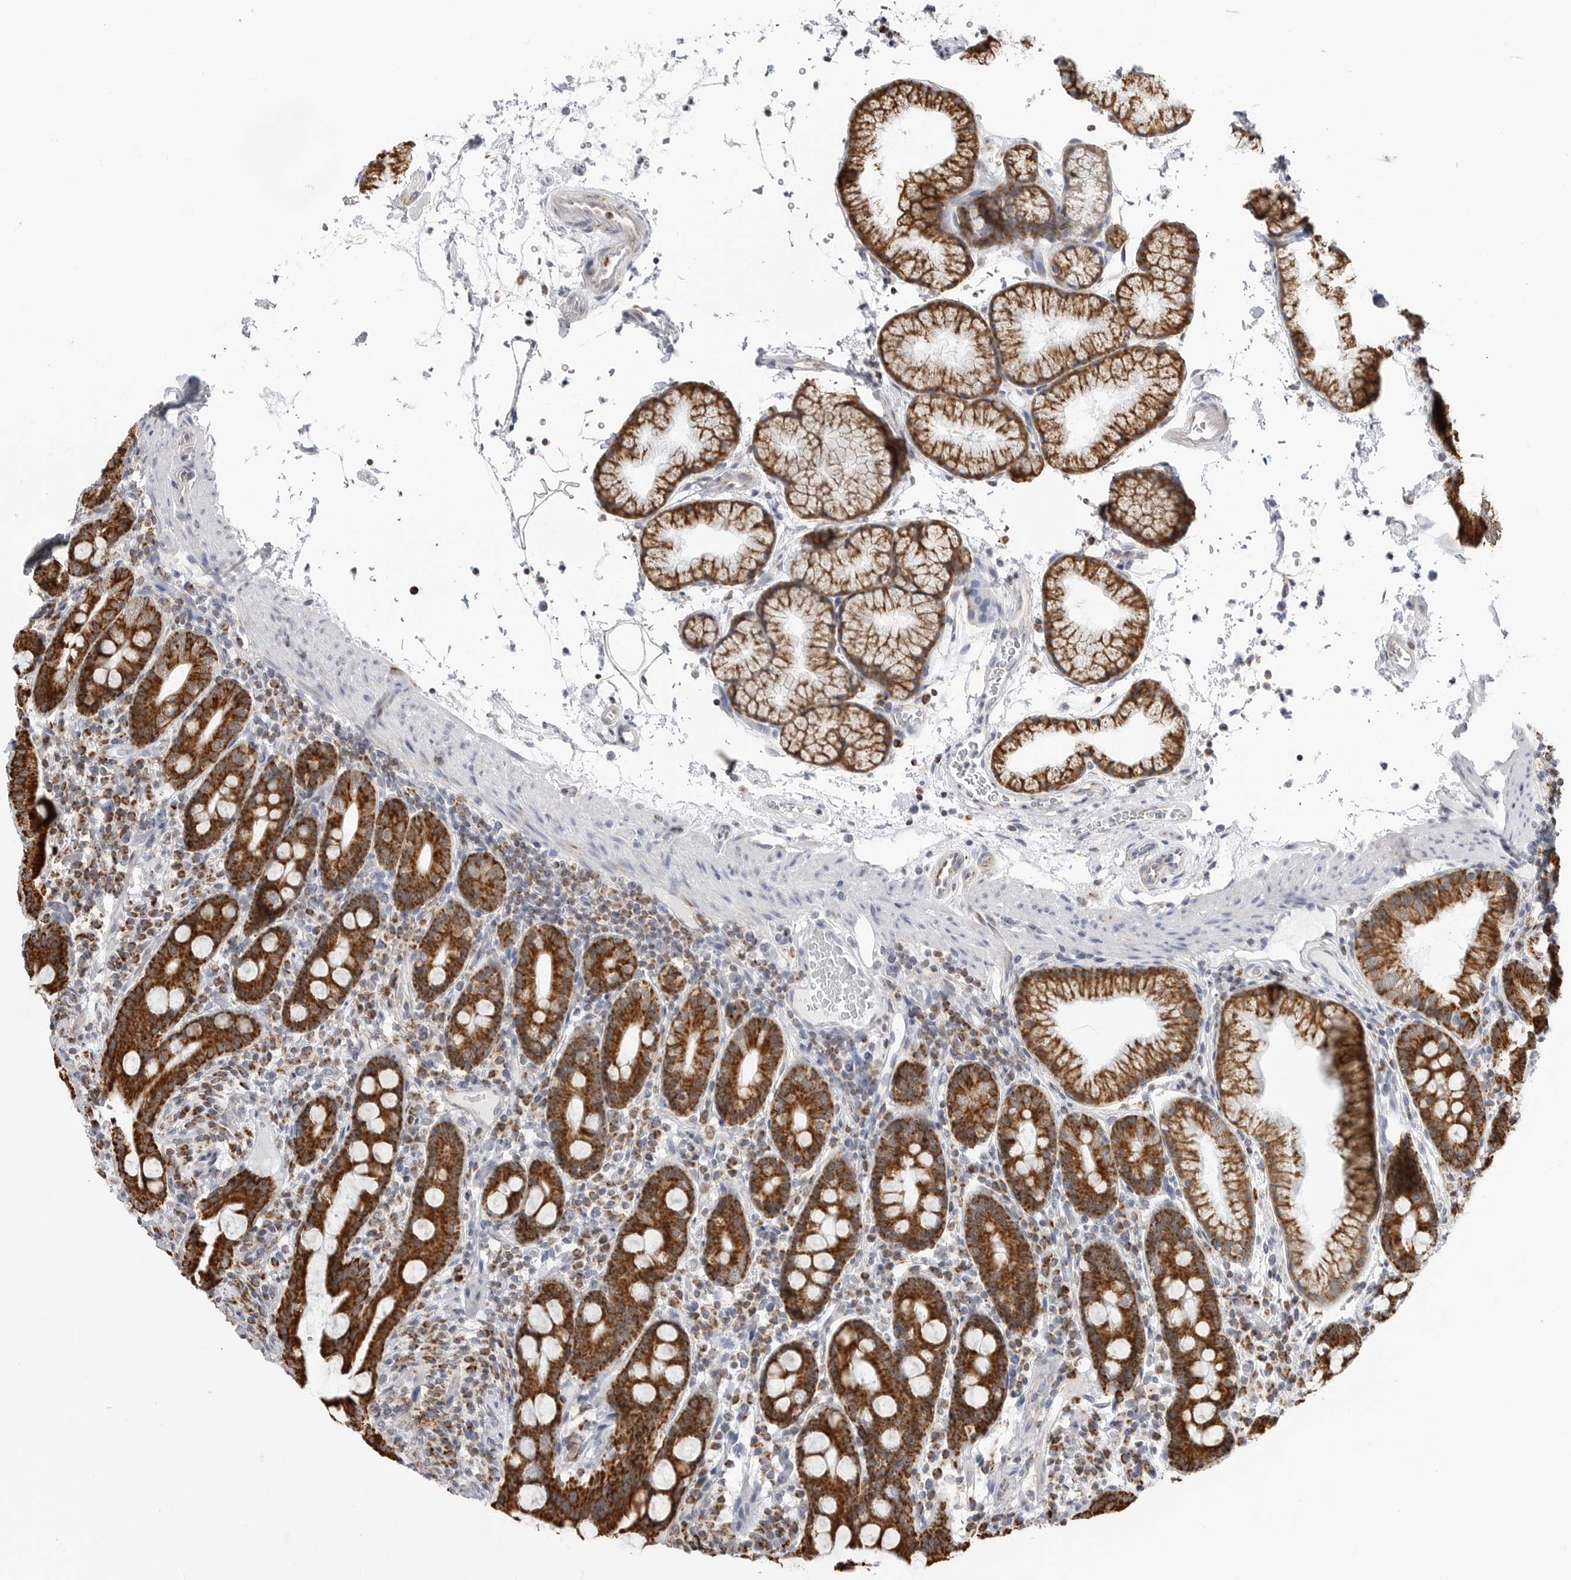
{"staining": {"intensity": "strong", "quantity": ">75%", "location": "cytoplasmic/membranous"}, "tissue": "duodenum", "cell_type": "Glandular cells", "image_type": "normal", "snomed": [{"axis": "morphology", "description": "Normal tissue, NOS"}, {"axis": "topography", "description": "Duodenum"}], "caption": "Normal duodenum reveals strong cytoplasmic/membranous expression in approximately >75% of glandular cells, visualized by immunohistochemistry.", "gene": "COX5A", "patient": {"sex": "male", "age": 54}}